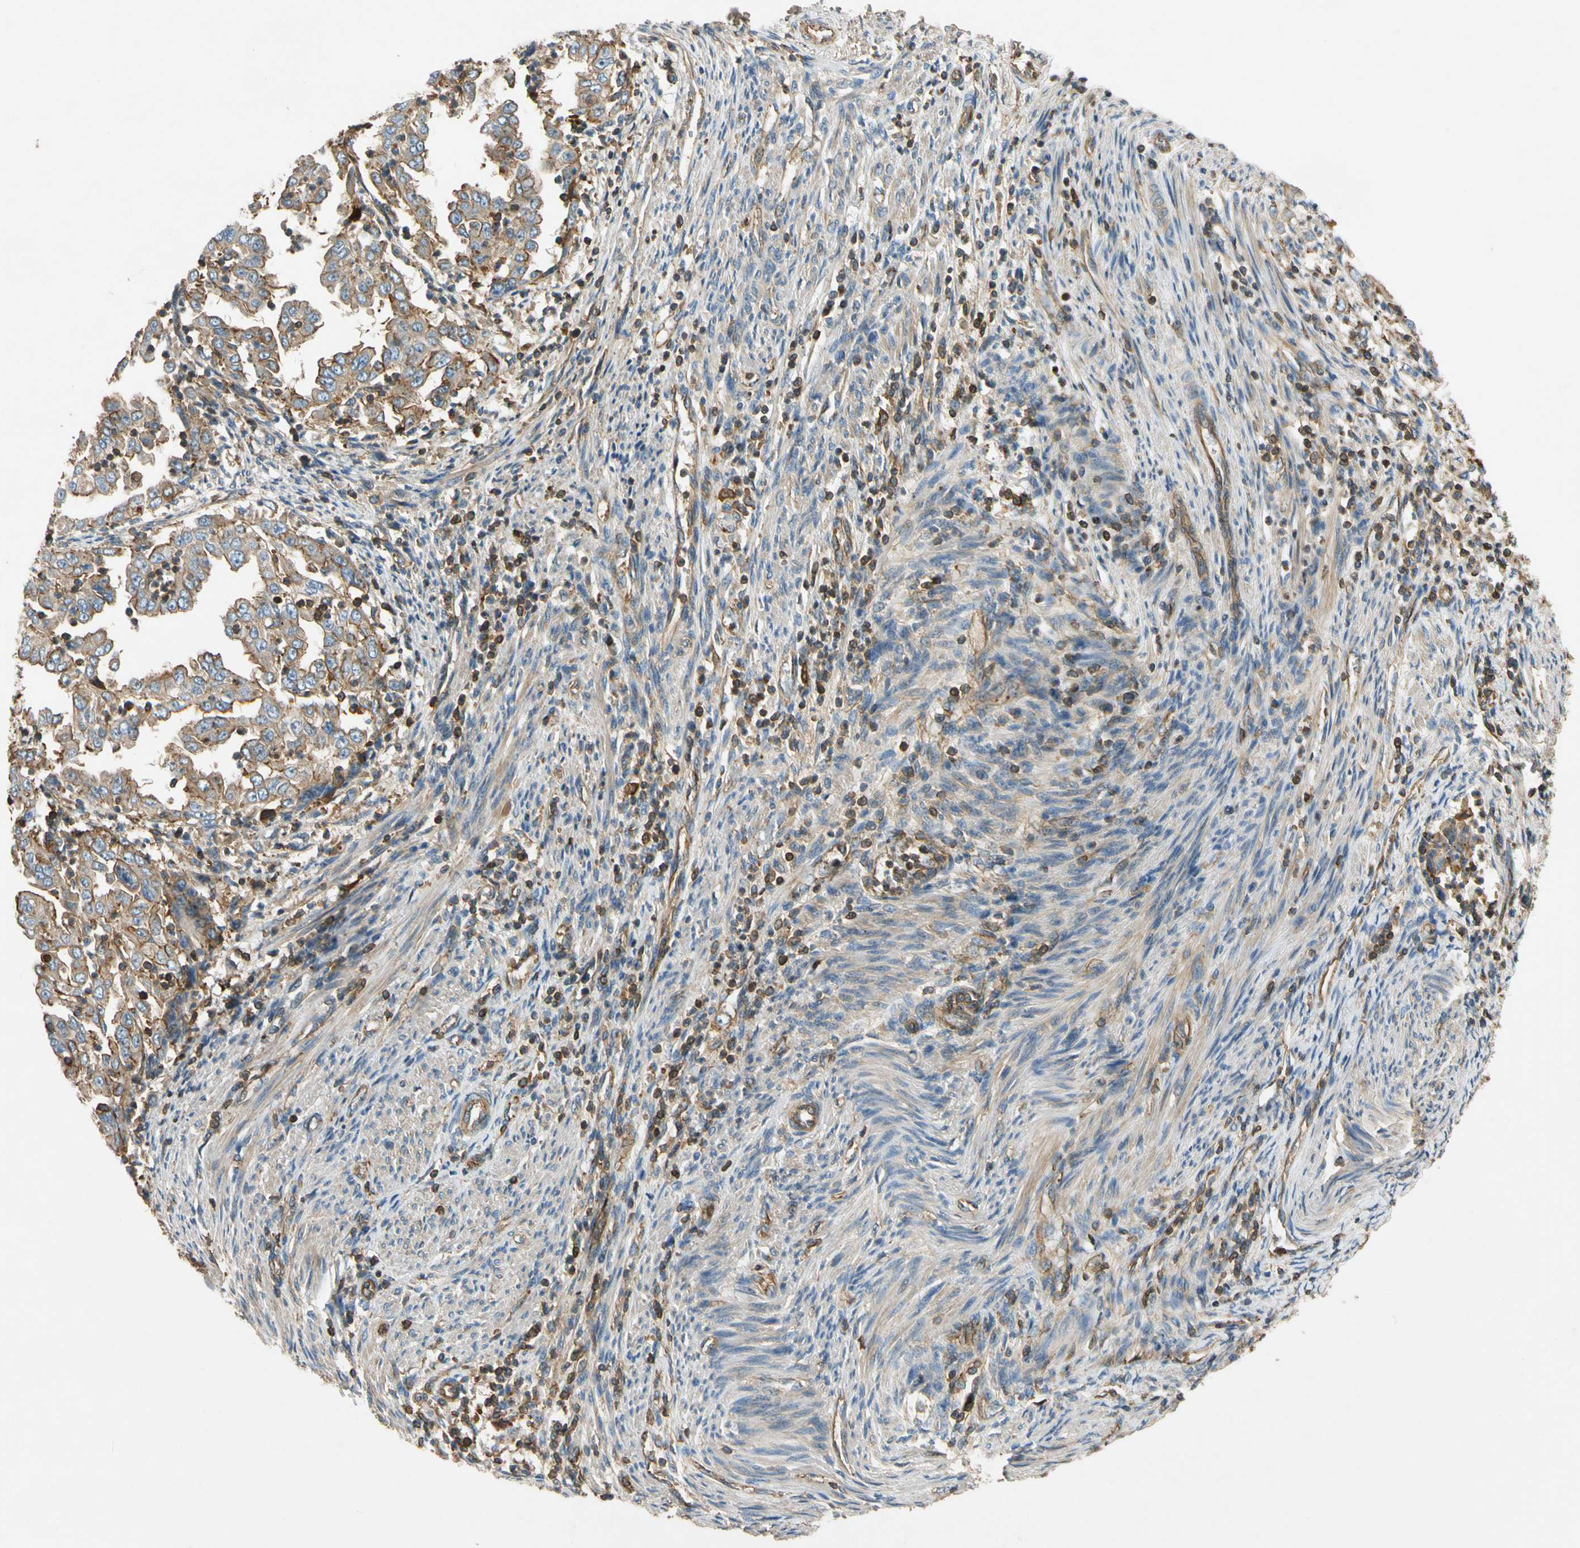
{"staining": {"intensity": "moderate", "quantity": ">75%", "location": "cytoplasmic/membranous"}, "tissue": "endometrial cancer", "cell_type": "Tumor cells", "image_type": "cancer", "snomed": [{"axis": "morphology", "description": "Adenocarcinoma, NOS"}, {"axis": "topography", "description": "Endometrium"}], "caption": "Immunohistochemistry photomicrograph of human adenocarcinoma (endometrial) stained for a protein (brown), which displays medium levels of moderate cytoplasmic/membranous positivity in approximately >75% of tumor cells.", "gene": "TCP11L1", "patient": {"sex": "female", "age": 85}}